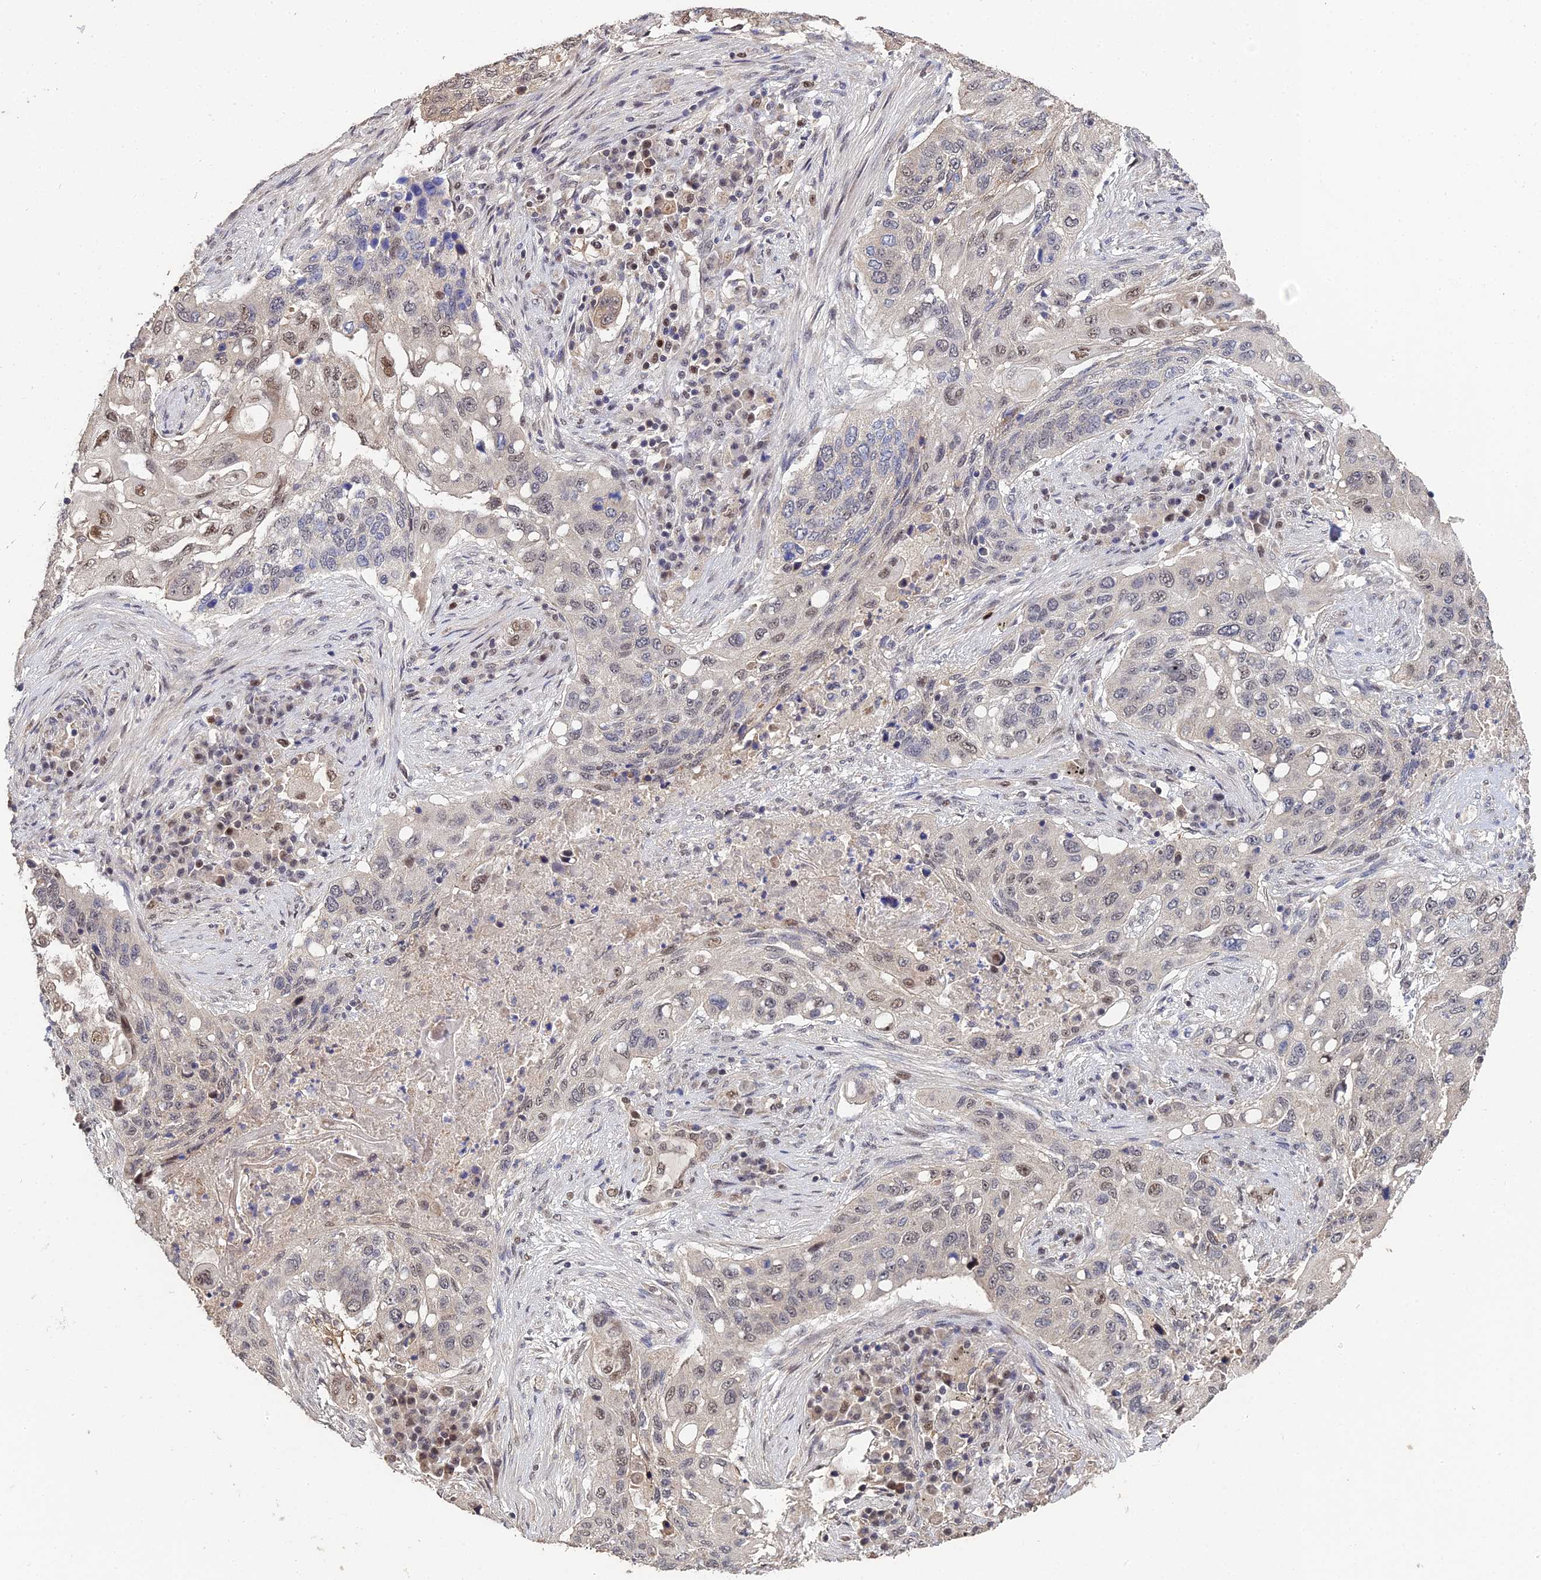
{"staining": {"intensity": "weak", "quantity": "25%-75%", "location": "nuclear"}, "tissue": "lung cancer", "cell_type": "Tumor cells", "image_type": "cancer", "snomed": [{"axis": "morphology", "description": "Squamous cell carcinoma, NOS"}, {"axis": "topography", "description": "Lung"}], "caption": "Brown immunohistochemical staining in lung cancer demonstrates weak nuclear positivity in about 25%-75% of tumor cells.", "gene": "ERCC5", "patient": {"sex": "female", "age": 63}}